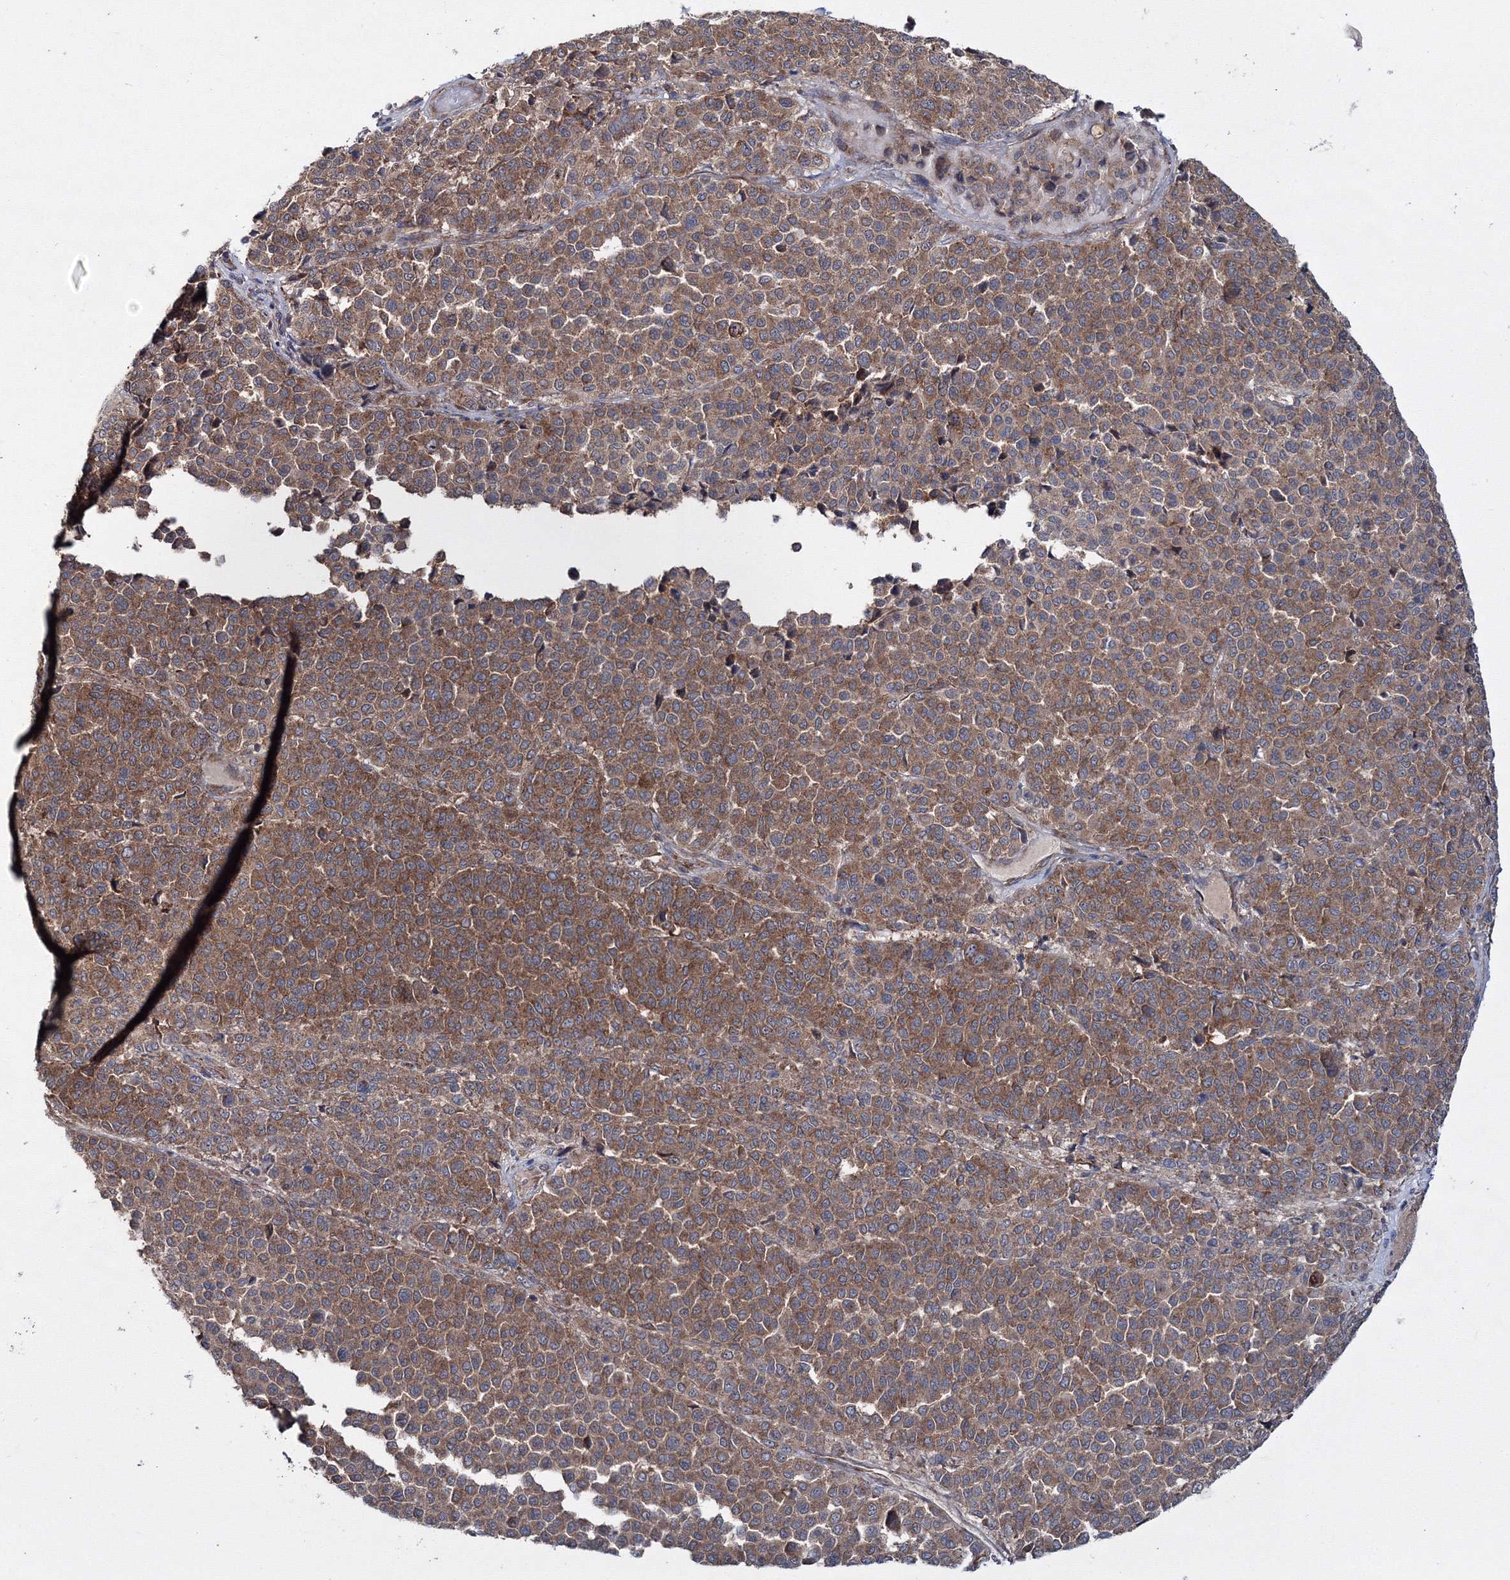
{"staining": {"intensity": "moderate", "quantity": ">75%", "location": "cytoplasmic/membranous"}, "tissue": "melanoma", "cell_type": "Tumor cells", "image_type": "cancer", "snomed": [{"axis": "morphology", "description": "Malignant melanoma, Metastatic site"}, {"axis": "topography", "description": "Pancreas"}], "caption": "Immunohistochemistry image of neoplastic tissue: human melanoma stained using IHC exhibits medium levels of moderate protein expression localized specifically in the cytoplasmic/membranous of tumor cells, appearing as a cytoplasmic/membranous brown color.", "gene": "PEX13", "patient": {"sex": "female", "age": 30}}